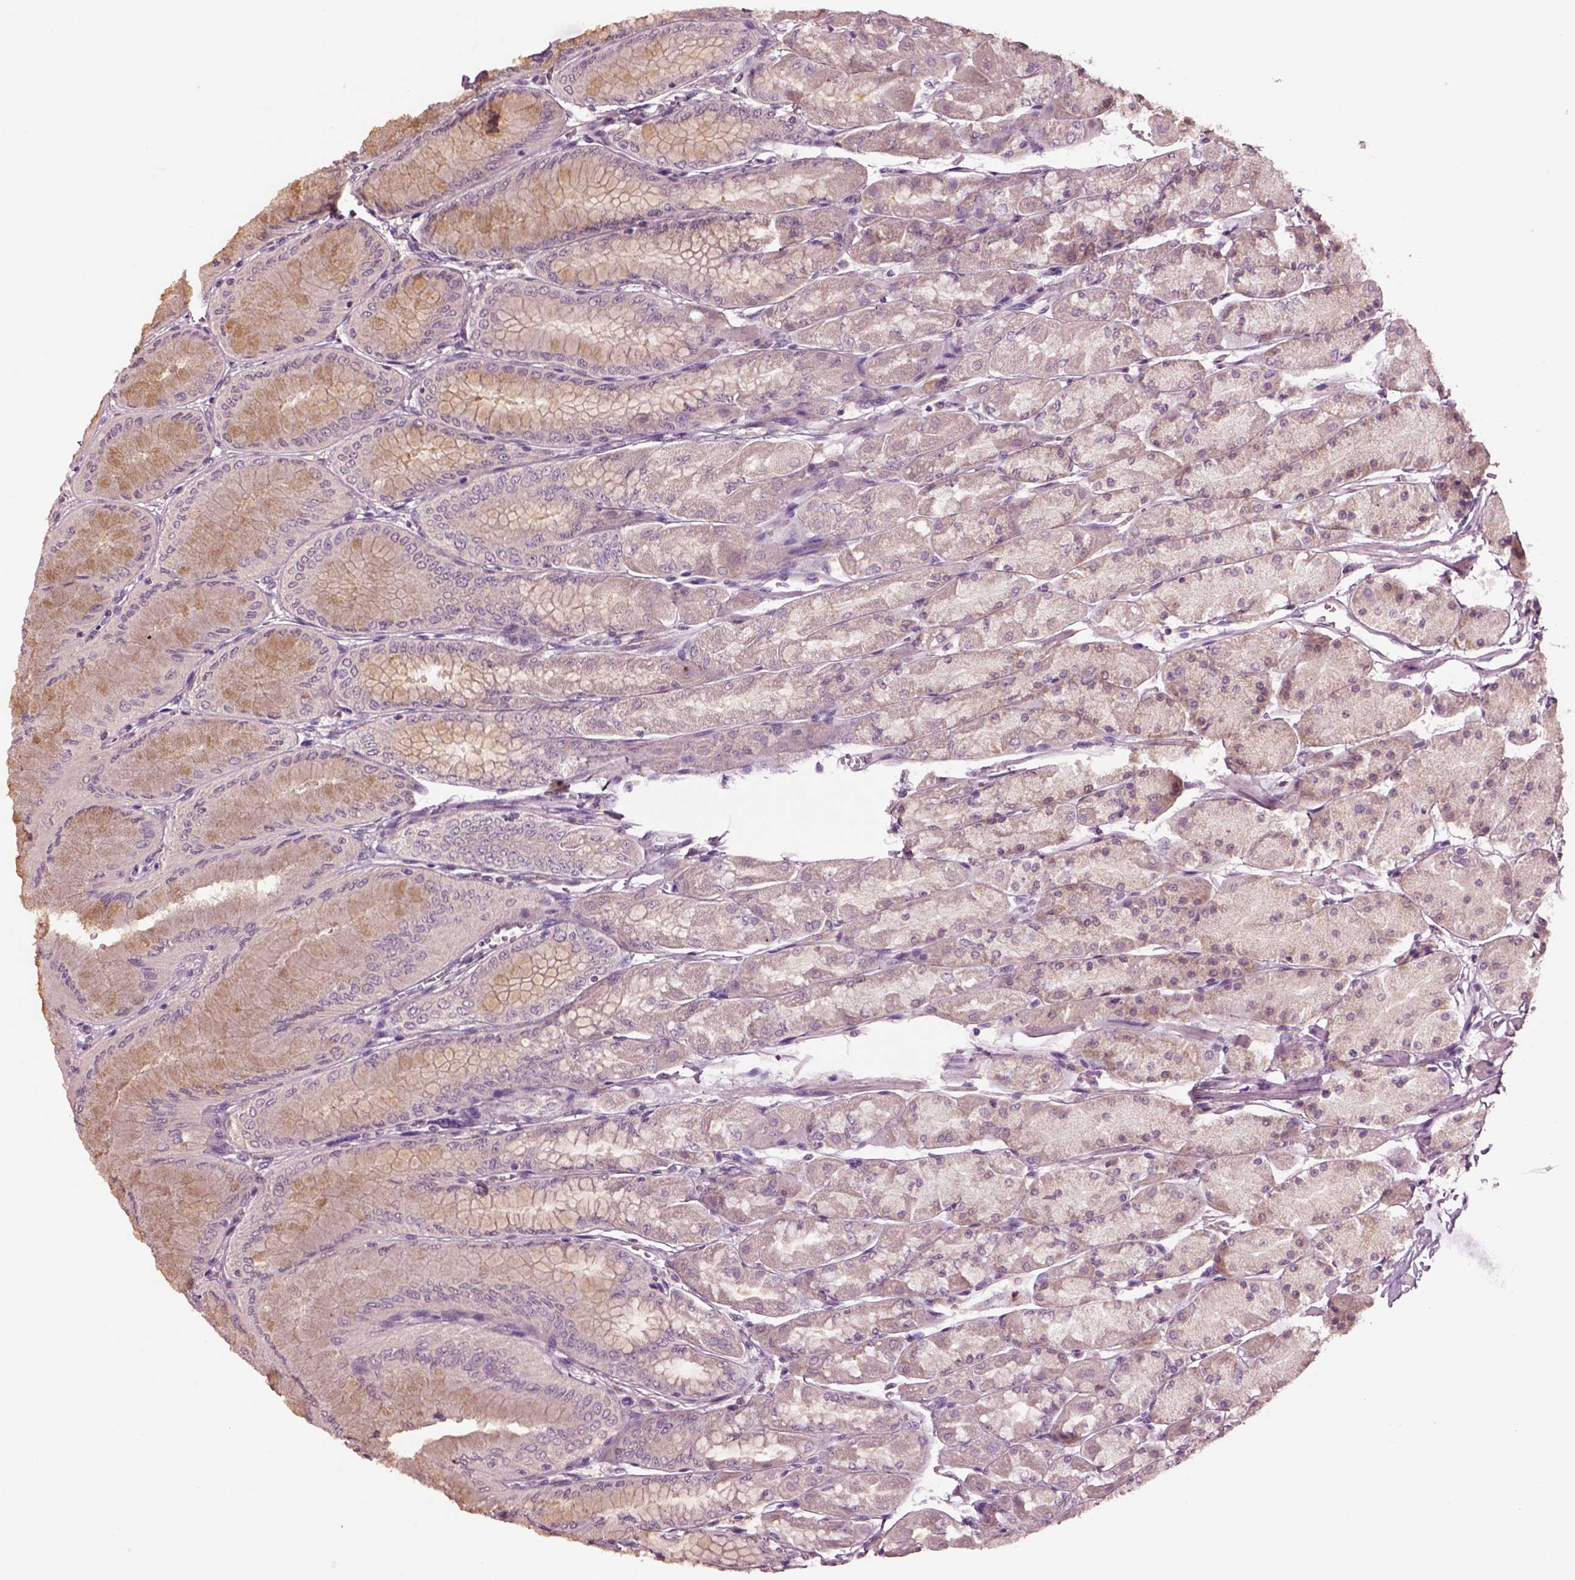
{"staining": {"intensity": "weak", "quantity": ">75%", "location": "cytoplasmic/membranous"}, "tissue": "stomach", "cell_type": "Glandular cells", "image_type": "normal", "snomed": [{"axis": "morphology", "description": "Normal tissue, NOS"}, {"axis": "topography", "description": "Stomach, upper"}], "caption": "Immunohistochemistry of normal stomach demonstrates low levels of weak cytoplasmic/membranous staining in about >75% of glandular cells. (IHC, brightfield microscopy, high magnification).", "gene": "CLPSL1", "patient": {"sex": "male", "age": 60}}